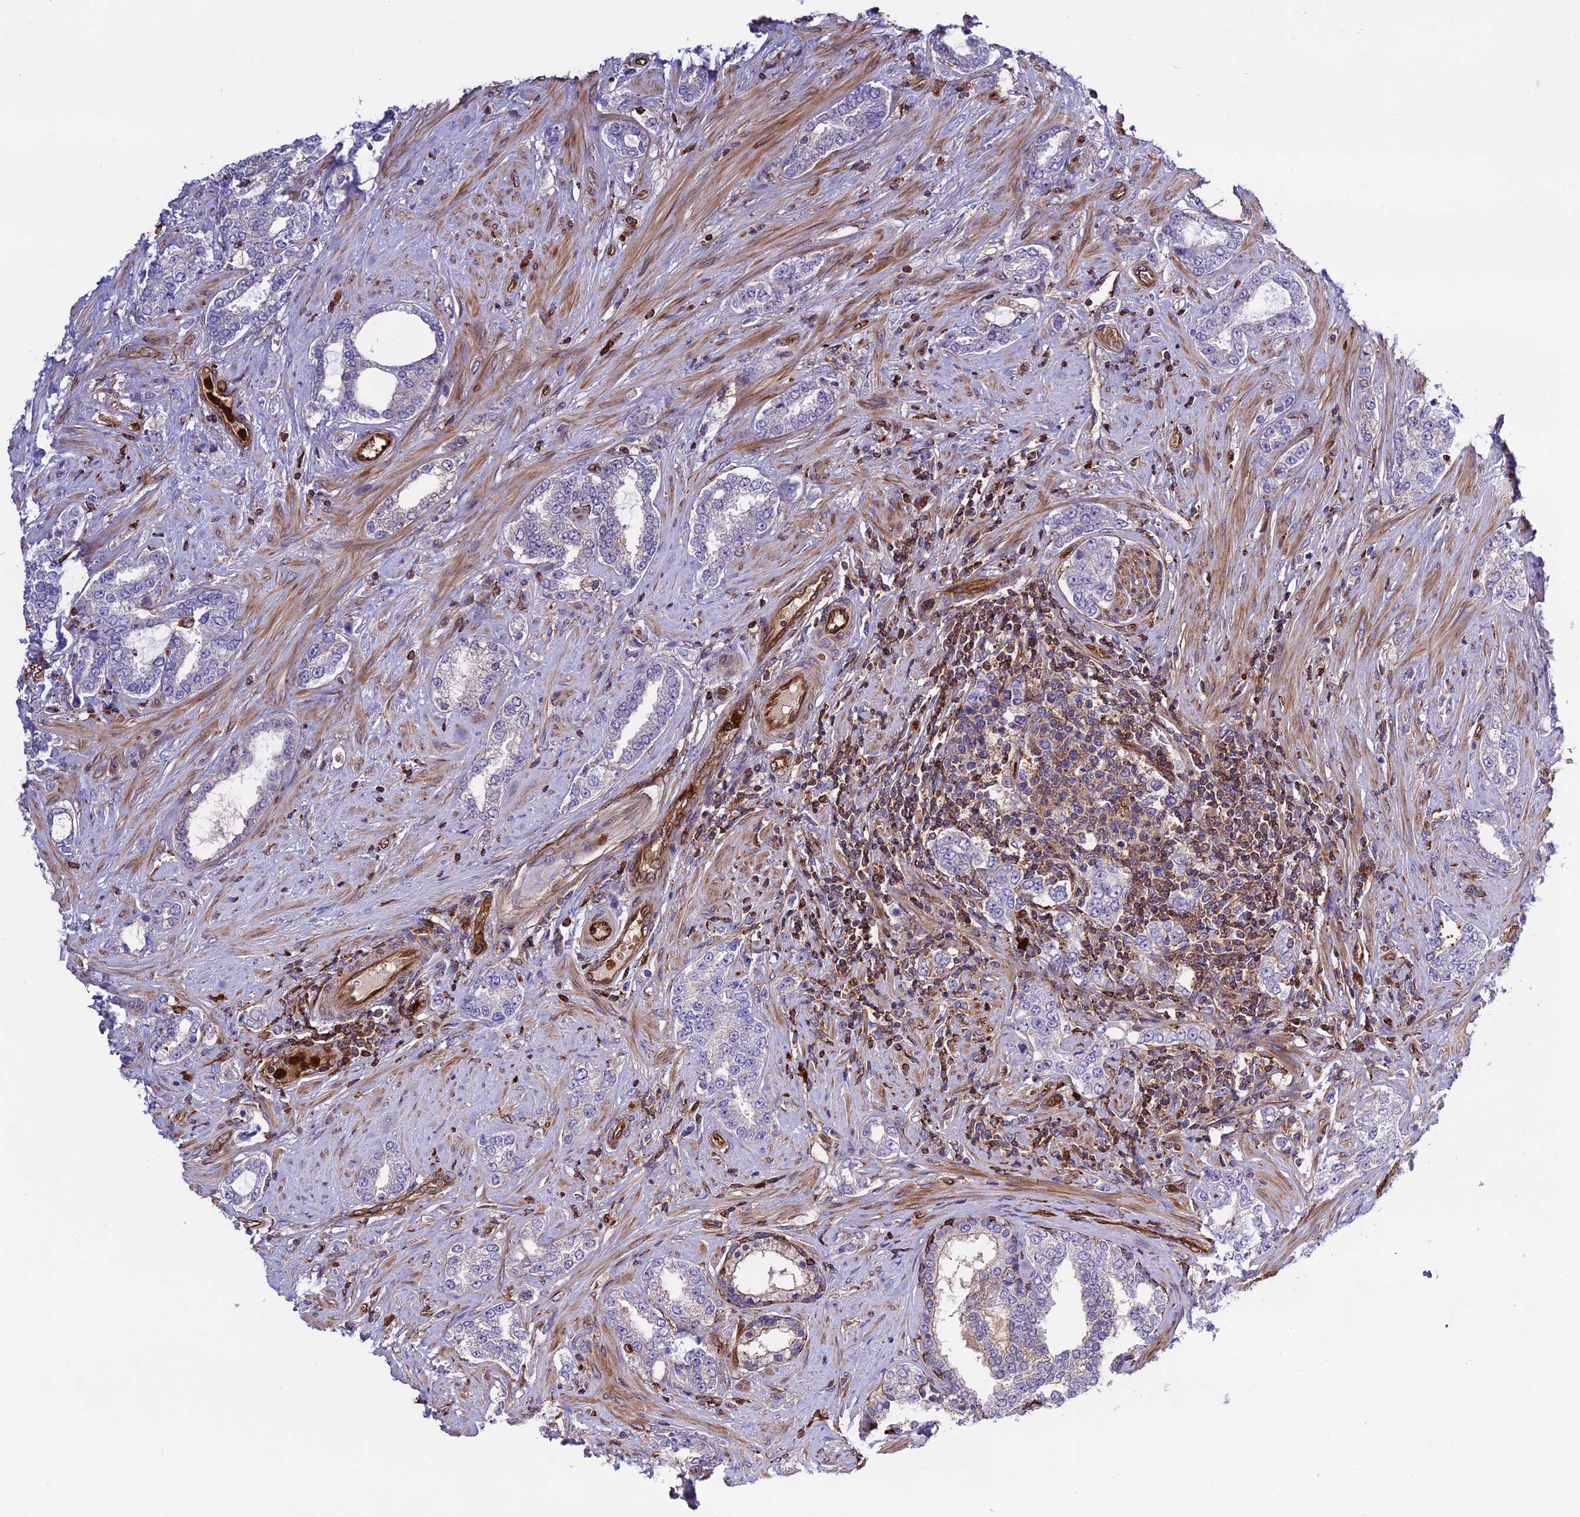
{"staining": {"intensity": "negative", "quantity": "none", "location": "none"}, "tissue": "prostate cancer", "cell_type": "Tumor cells", "image_type": "cancer", "snomed": [{"axis": "morphology", "description": "Adenocarcinoma, High grade"}, {"axis": "topography", "description": "Prostate"}], "caption": "Tumor cells are negative for protein expression in human high-grade adenocarcinoma (prostate). The staining is performed using DAB (3,3'-diaminobenzidine) brown chromogen with nuclei counter-stained in using hematoxylin.", "gene": "CD99L2", "patient": {"sex": "male", "age": 64}}